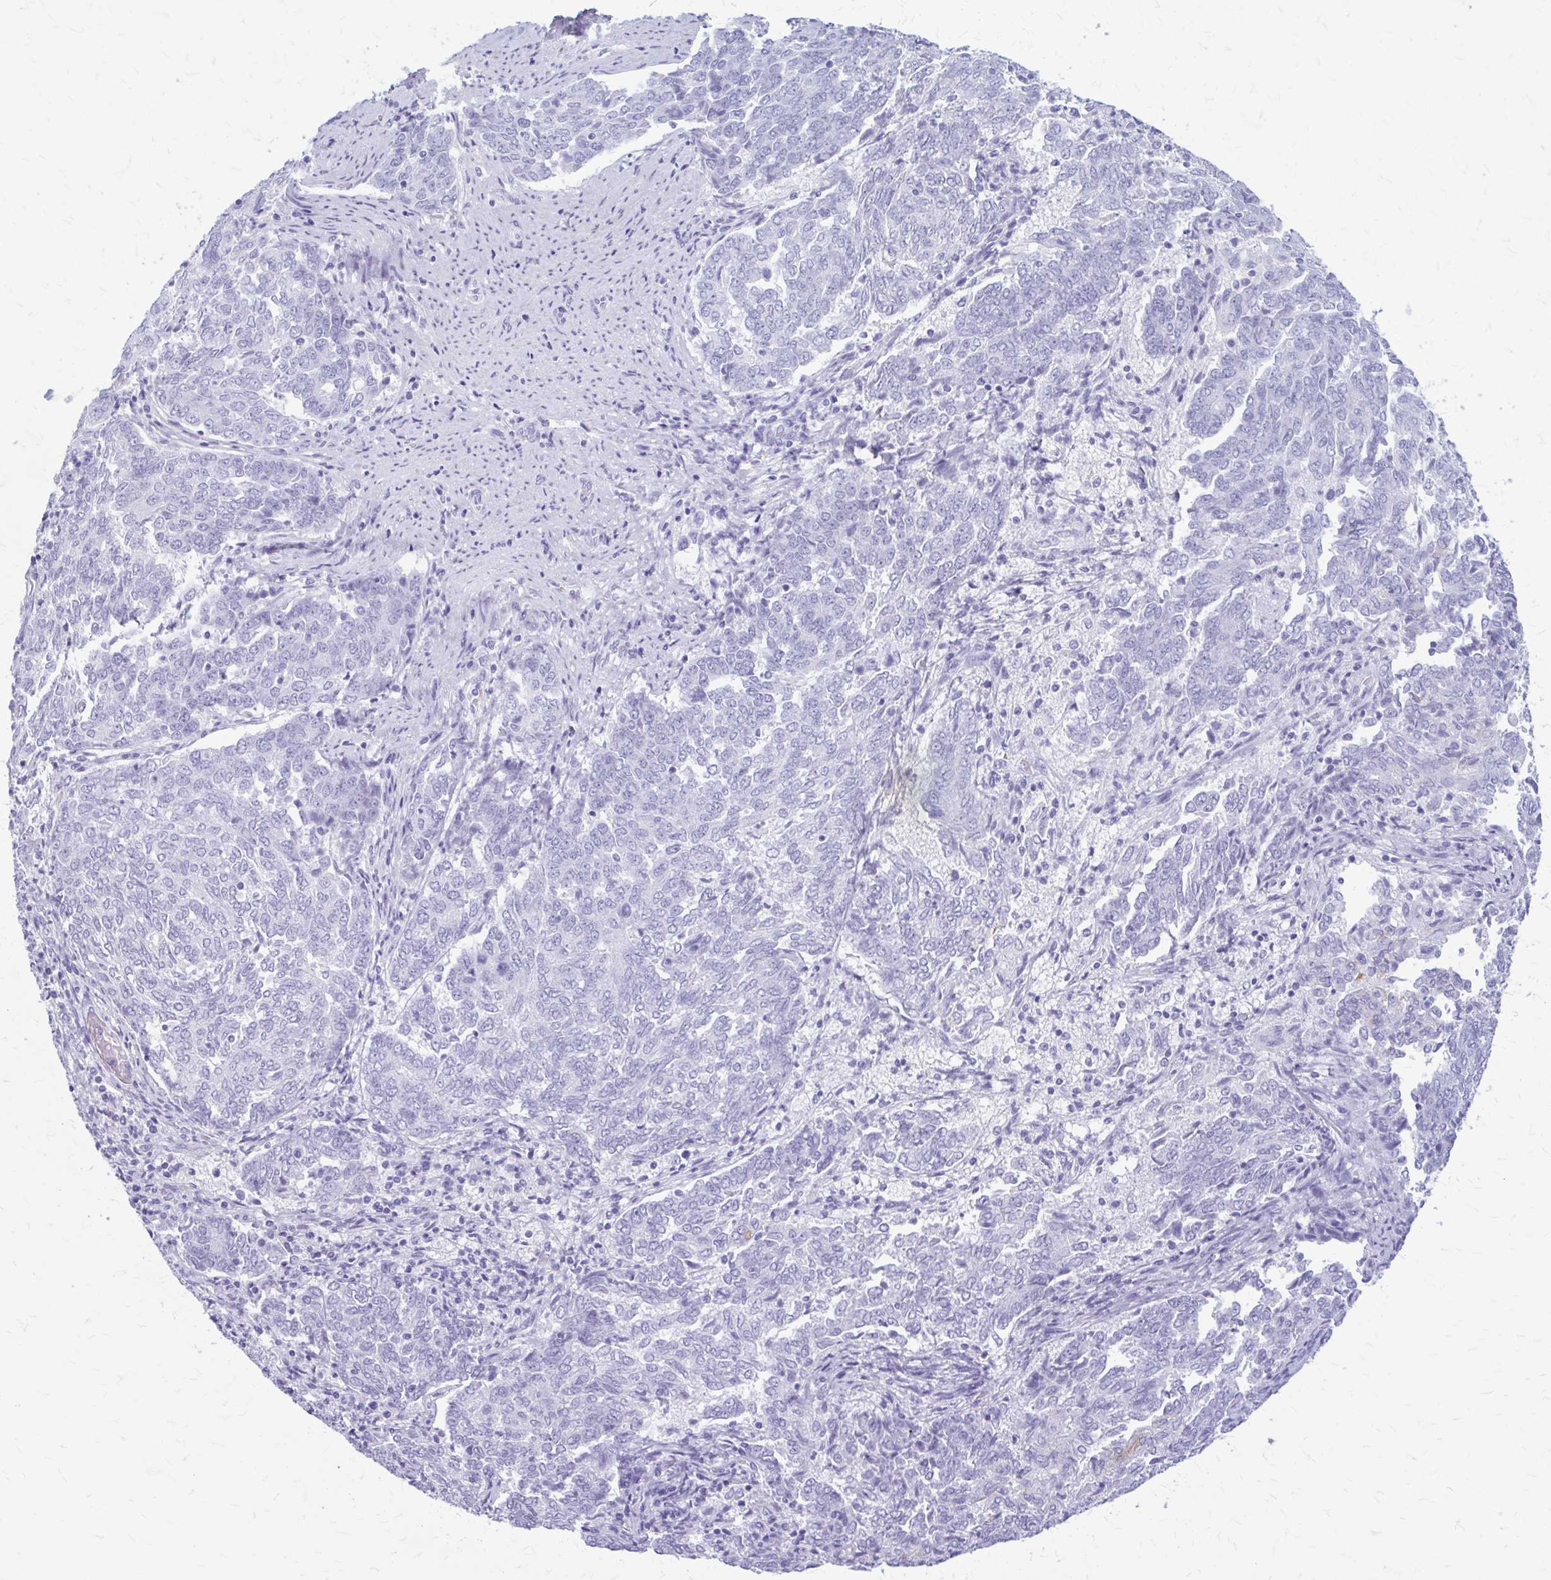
{"staining": {"intensity": "negative", "quantity": "none", "location": "none"}, "tissue": "endometrial cancer", "cell_type": "Tumor cells", "image_type": "cancer", "snomed": [{"axis": "morphology", "description": "Adenocarcinoma, NOS"}, {"axis": "topography", "description": "Endometrium"}], "caption": "Tumor cells are negative for brown protein staining in endometrial cancer. (DAB immunohistochemistry with hematoxylin counter stain).", "gene": "KLHDC7A", "patient": {"sex": "female", "age": 80}}